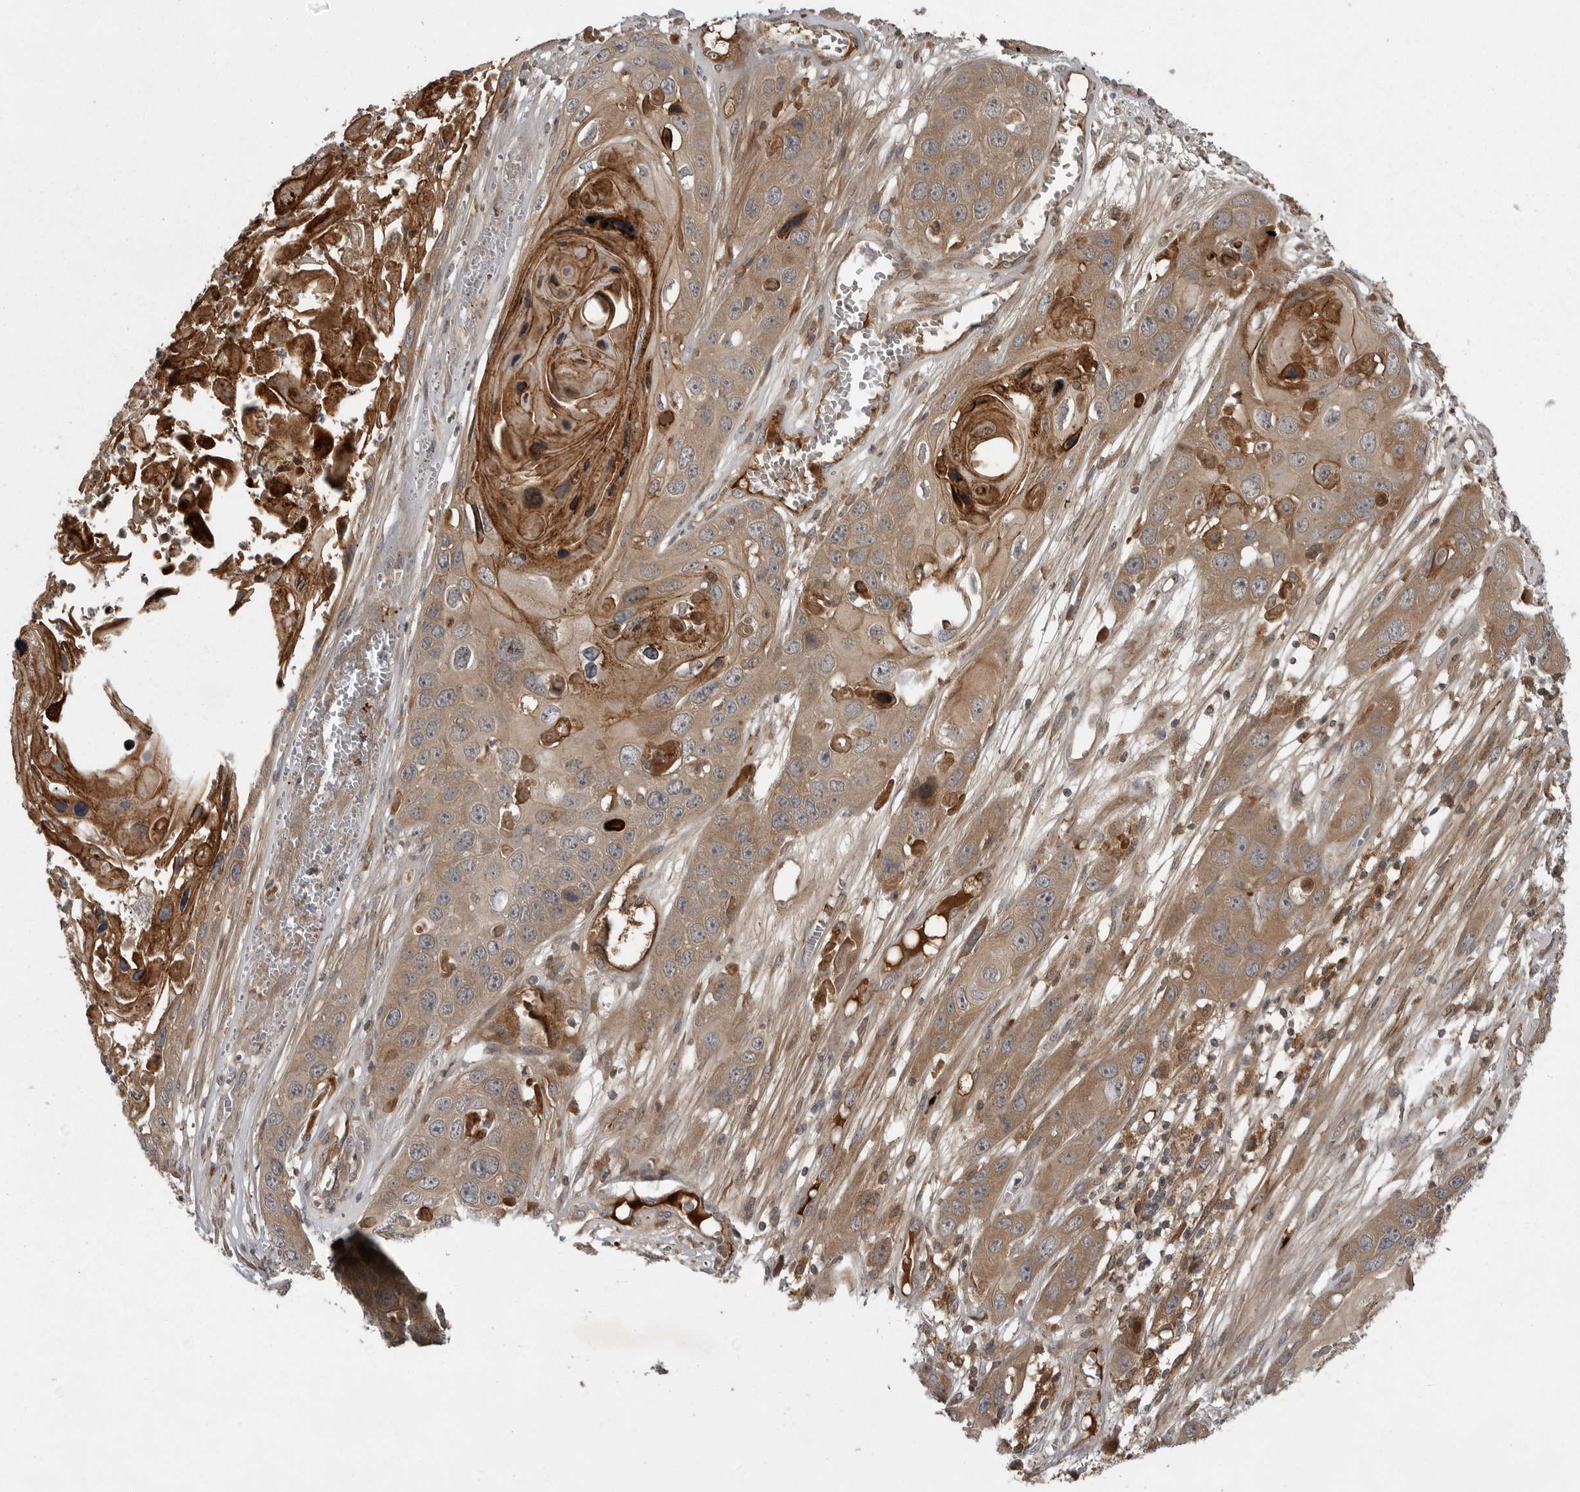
{"staining": {"intensity": "strong", "quantity": "<25%", "location": "cytoplasmic/membranous"}, "tissue": "skin cancer", "cell_type": "Tumor cells", "image_type": "cancer", "snomed": [{"axis": "morphology", "description": "Squamous cell carcinoma, NOS"}, {"axis": "topography", "description": "Skin"}], "caption": "Skin cancer stained with a brown dye exhibits strong cytoplasmic/membranous positive expression in approximately <25% of tumor cells.", "gene": "GPR31", "patient": {"sex": "male", "age": 55}}